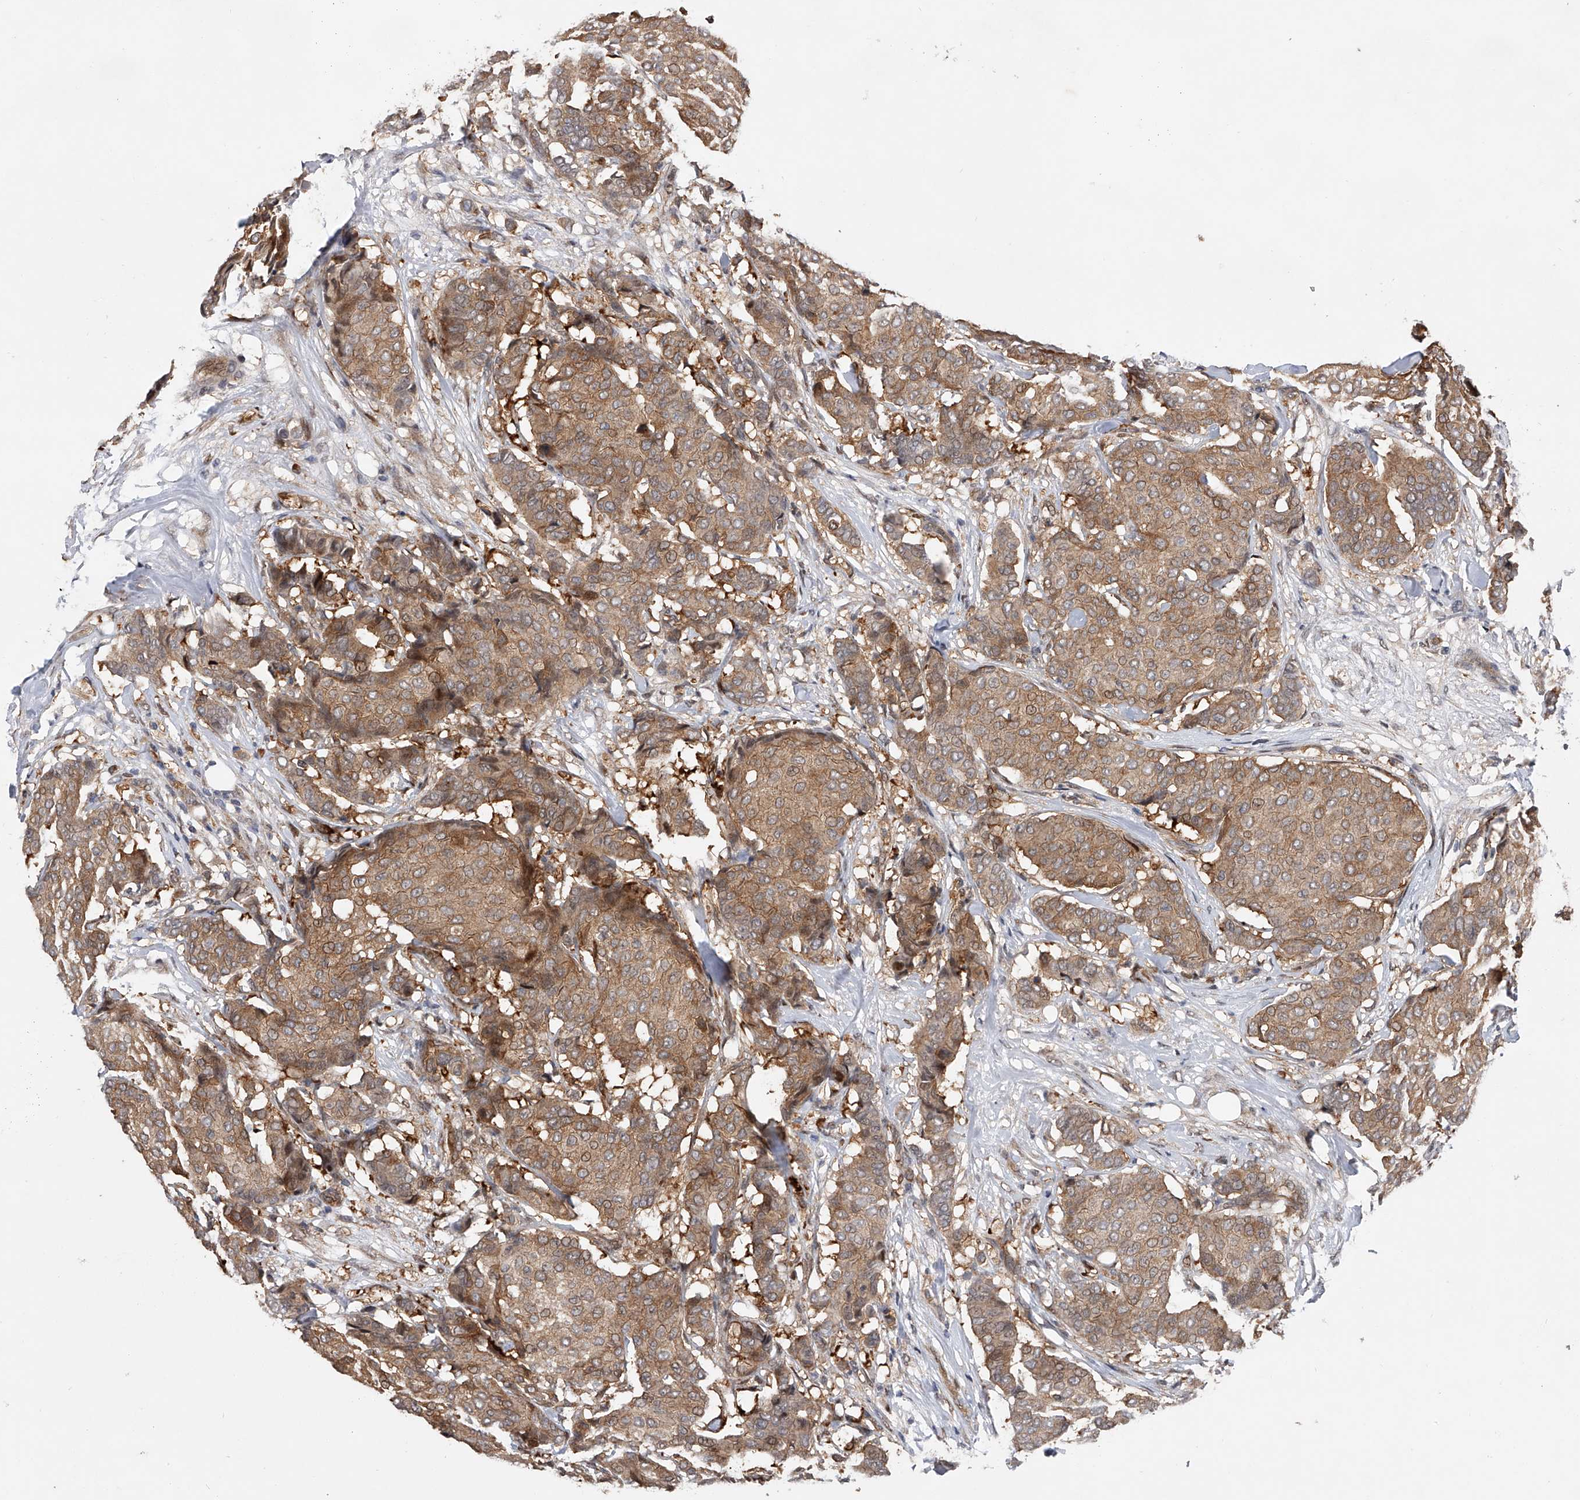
{"staining": {"intensity": "moderate", "quantity": ">75%", "location": "cytoplasmic/membranous"}, "tissue": "breast cancer", "cell_type": "Tumor cells", "image_type": "cancer", "snomed": [{"axis": "morphology", "description": "Duct carcinoma"}, {"axis": "topography", "description": "Breast"}], "caption": "The immunohistochemical stain labels moderate cytoplasmic/membranous expression in tumor cells of breast cancer (invasive ductal carcinoma) tissue.", "gene": "RWDD2A", "patient": {"sex": "female", "age": 75}}